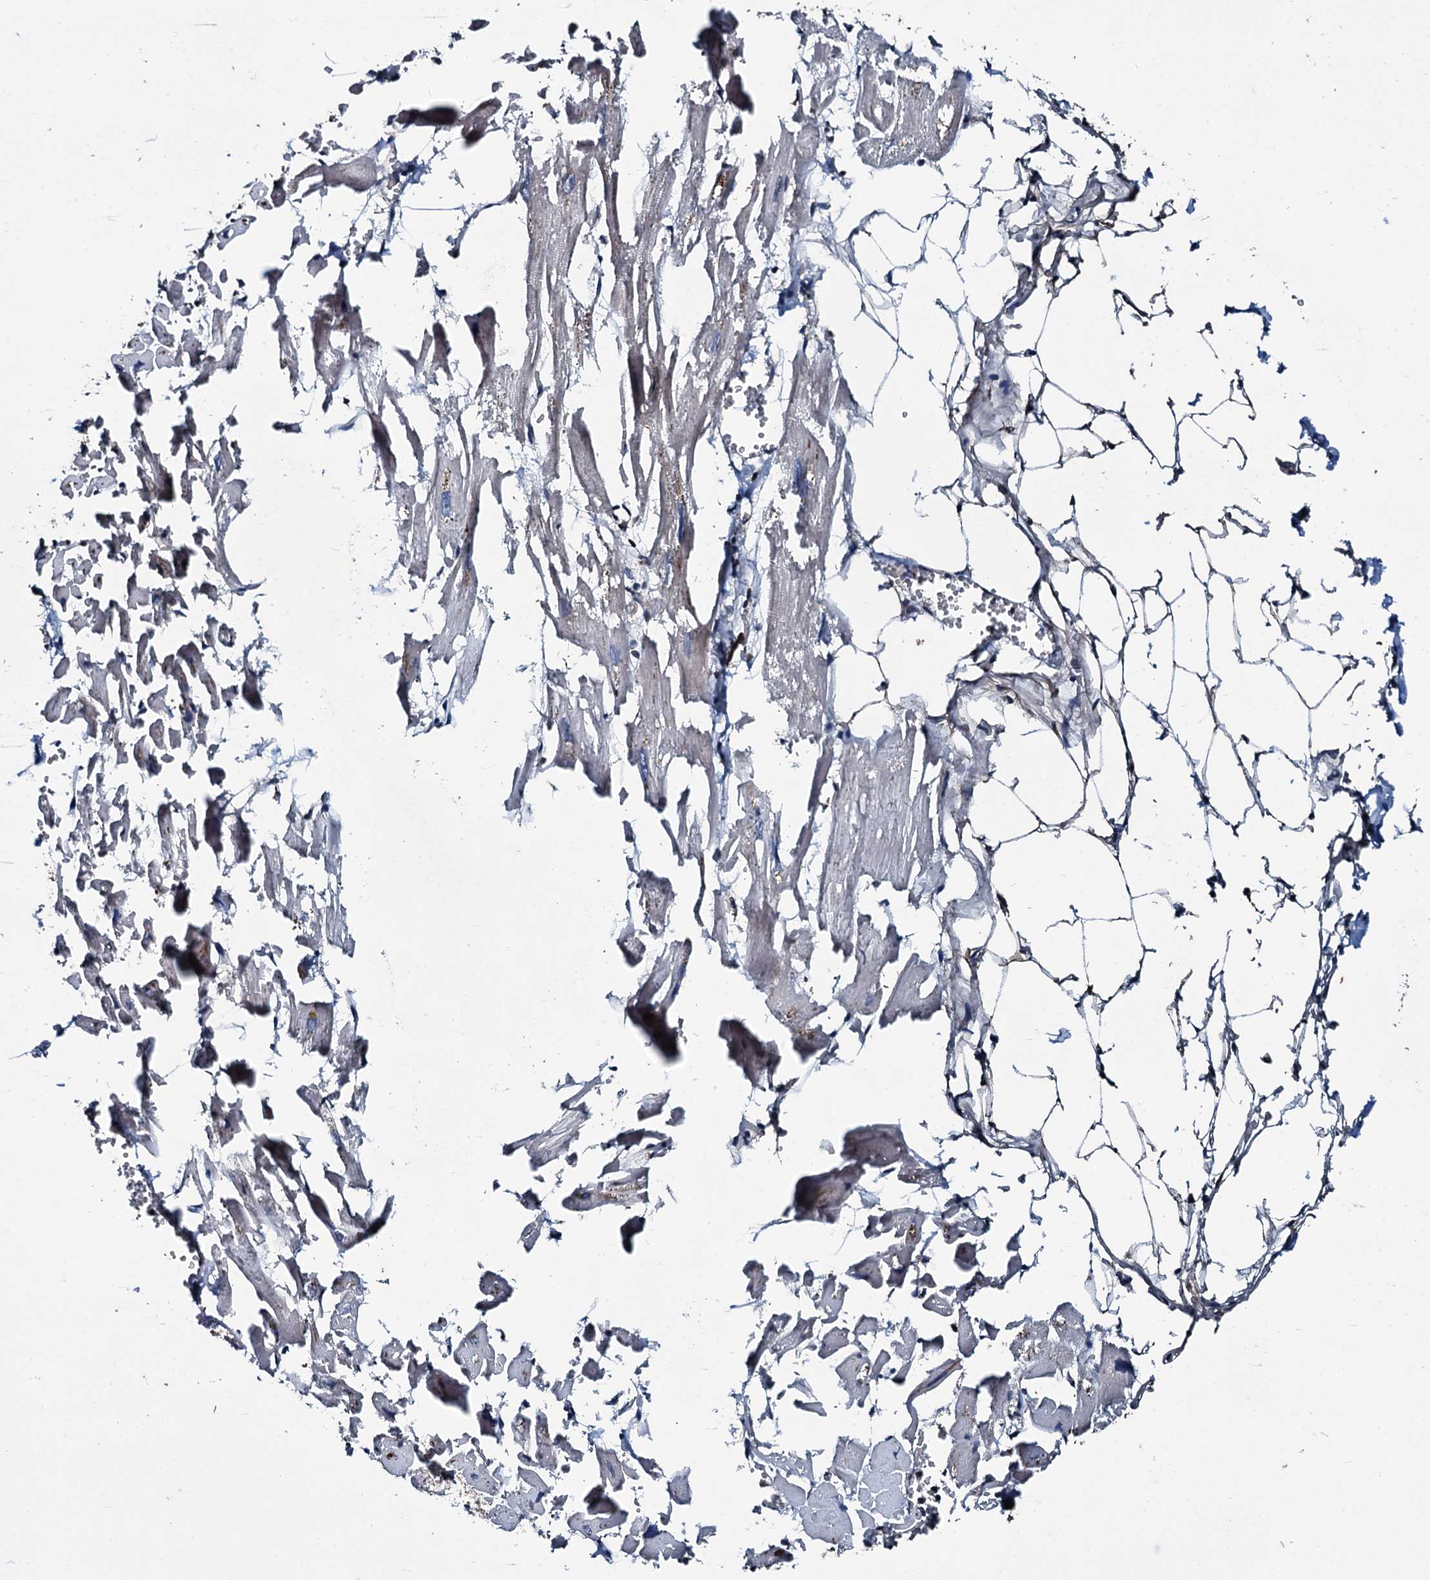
{"staining": {"intensity": "weak", "quantity": "<25%", "location": "cytoplasmic/membranous"}, "tissue": "heart muscle", "cell_type": "Cardiomyocytes", "image_type": "normal", "snomed": [{"axis": "morphology", "description": "Normal tissue, NOS"}, {"axis": "topography", "description": "Heart"}], "caption": "The micrograph demonstrates no staining of cardiomyocytes in unremarkable heart muscle. The staining is performed using DAB (3,3'-diaminobenzidine) brown chromogen with nuclei counter-stained in using hematoxylin.", "gene": "AARS1", "patient": {"sex": "female", "age": 64}}